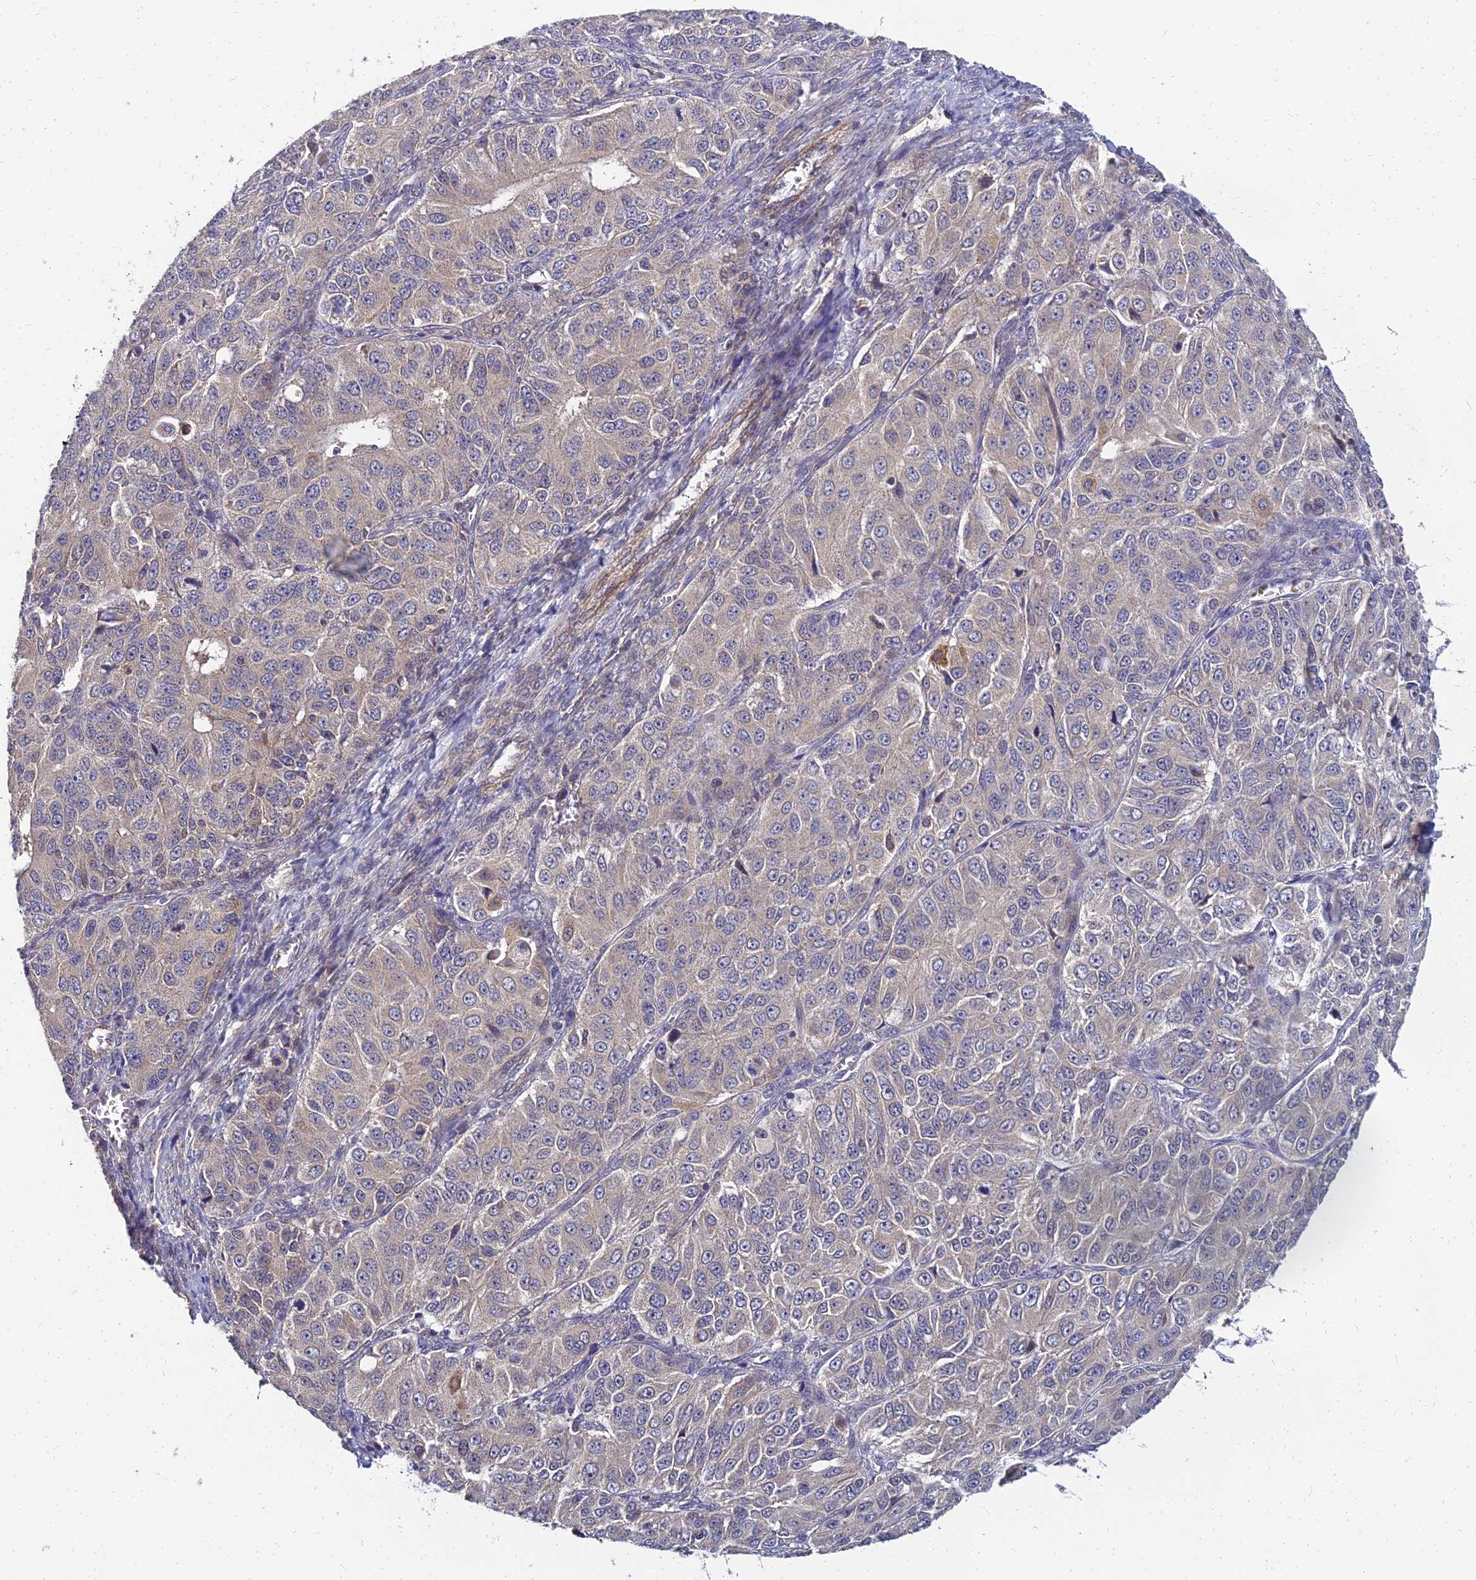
{"staining": {"intensity": "moderate", "quantity": "<25%", "location": "cytoplasmic/membranous"}, "tissue": "ovarian cancer", "cell_type": "Tumor cells", "image_type": "cancer", "snomed": [{"axis": "morphology", "description": "Carcinoma, endometroid"}, {"axis": "topography", "description": "Ovary"}], "caption": "Protein expression analysis of human ovarian endometroid carcinoma reveals moderate cytoplasmic/membranous positivity in approximately <25% of tumor cells.", "gene": "NPY", "patient": {"sex": "female", "age": 51}}